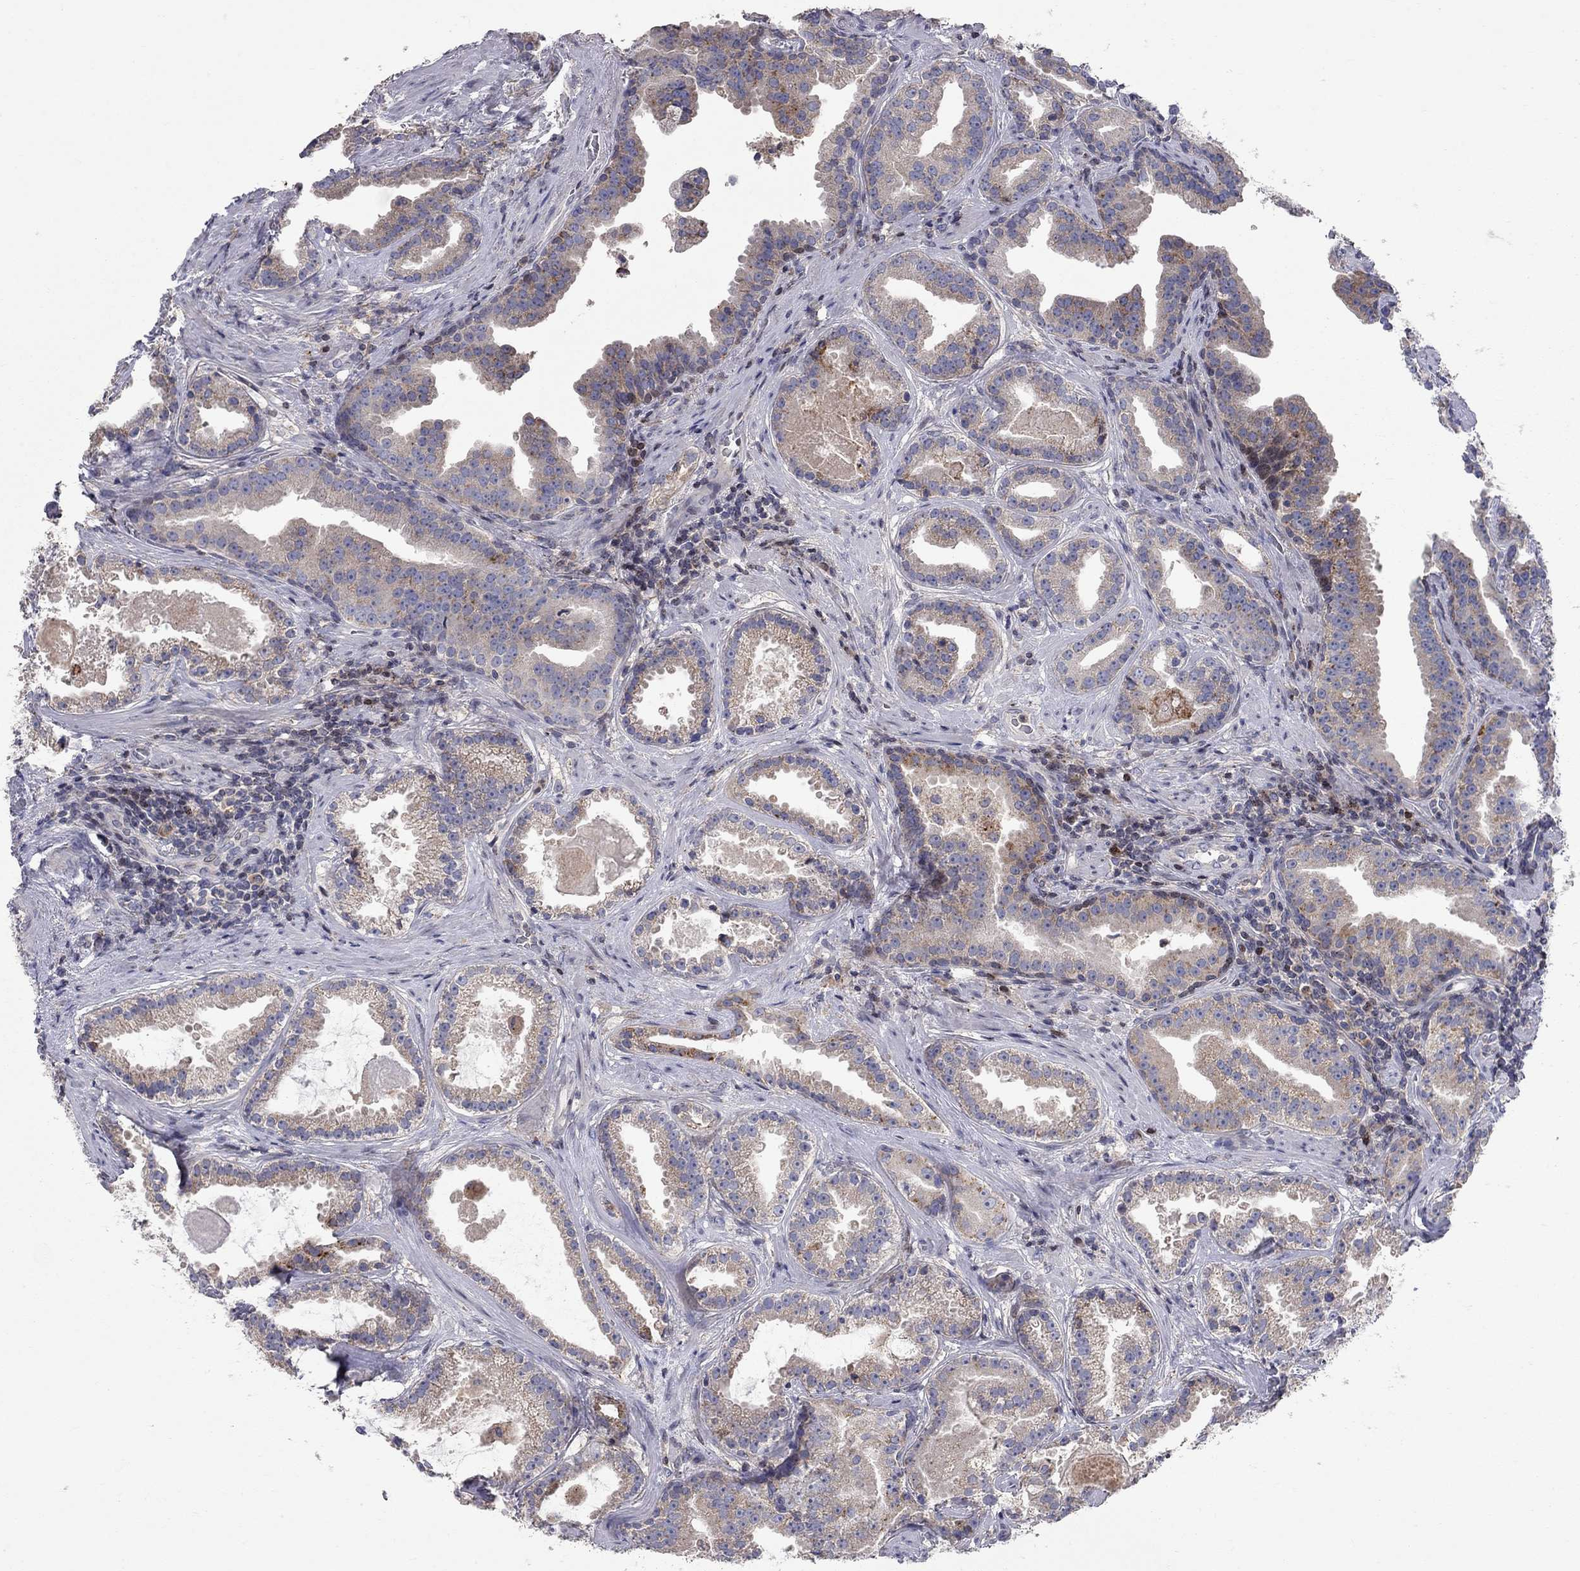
{"staining": {"intensity": "moderate", "quantity": "<25%", "location": "cytoplasmic/membranous"}, "tissue": "prostate cancer", "cell_type": "Tumor cells", "image_type": "cancer", "snomed": [{"axis": "morphology", "description": "Adenocarcinoma, NOS"}, {"axis": "morphology", "description": "Adenocarcinoma, High grade"}, {"axis": "topography", "description": "Prostate"}], "caption": "Human prostate cancer (high-grade adenocarcinoma) stained with a protein marker shows moderate staining in tumor cells.", "gene": "ERN2", "patient": {"sex": "male", "age": 64}}